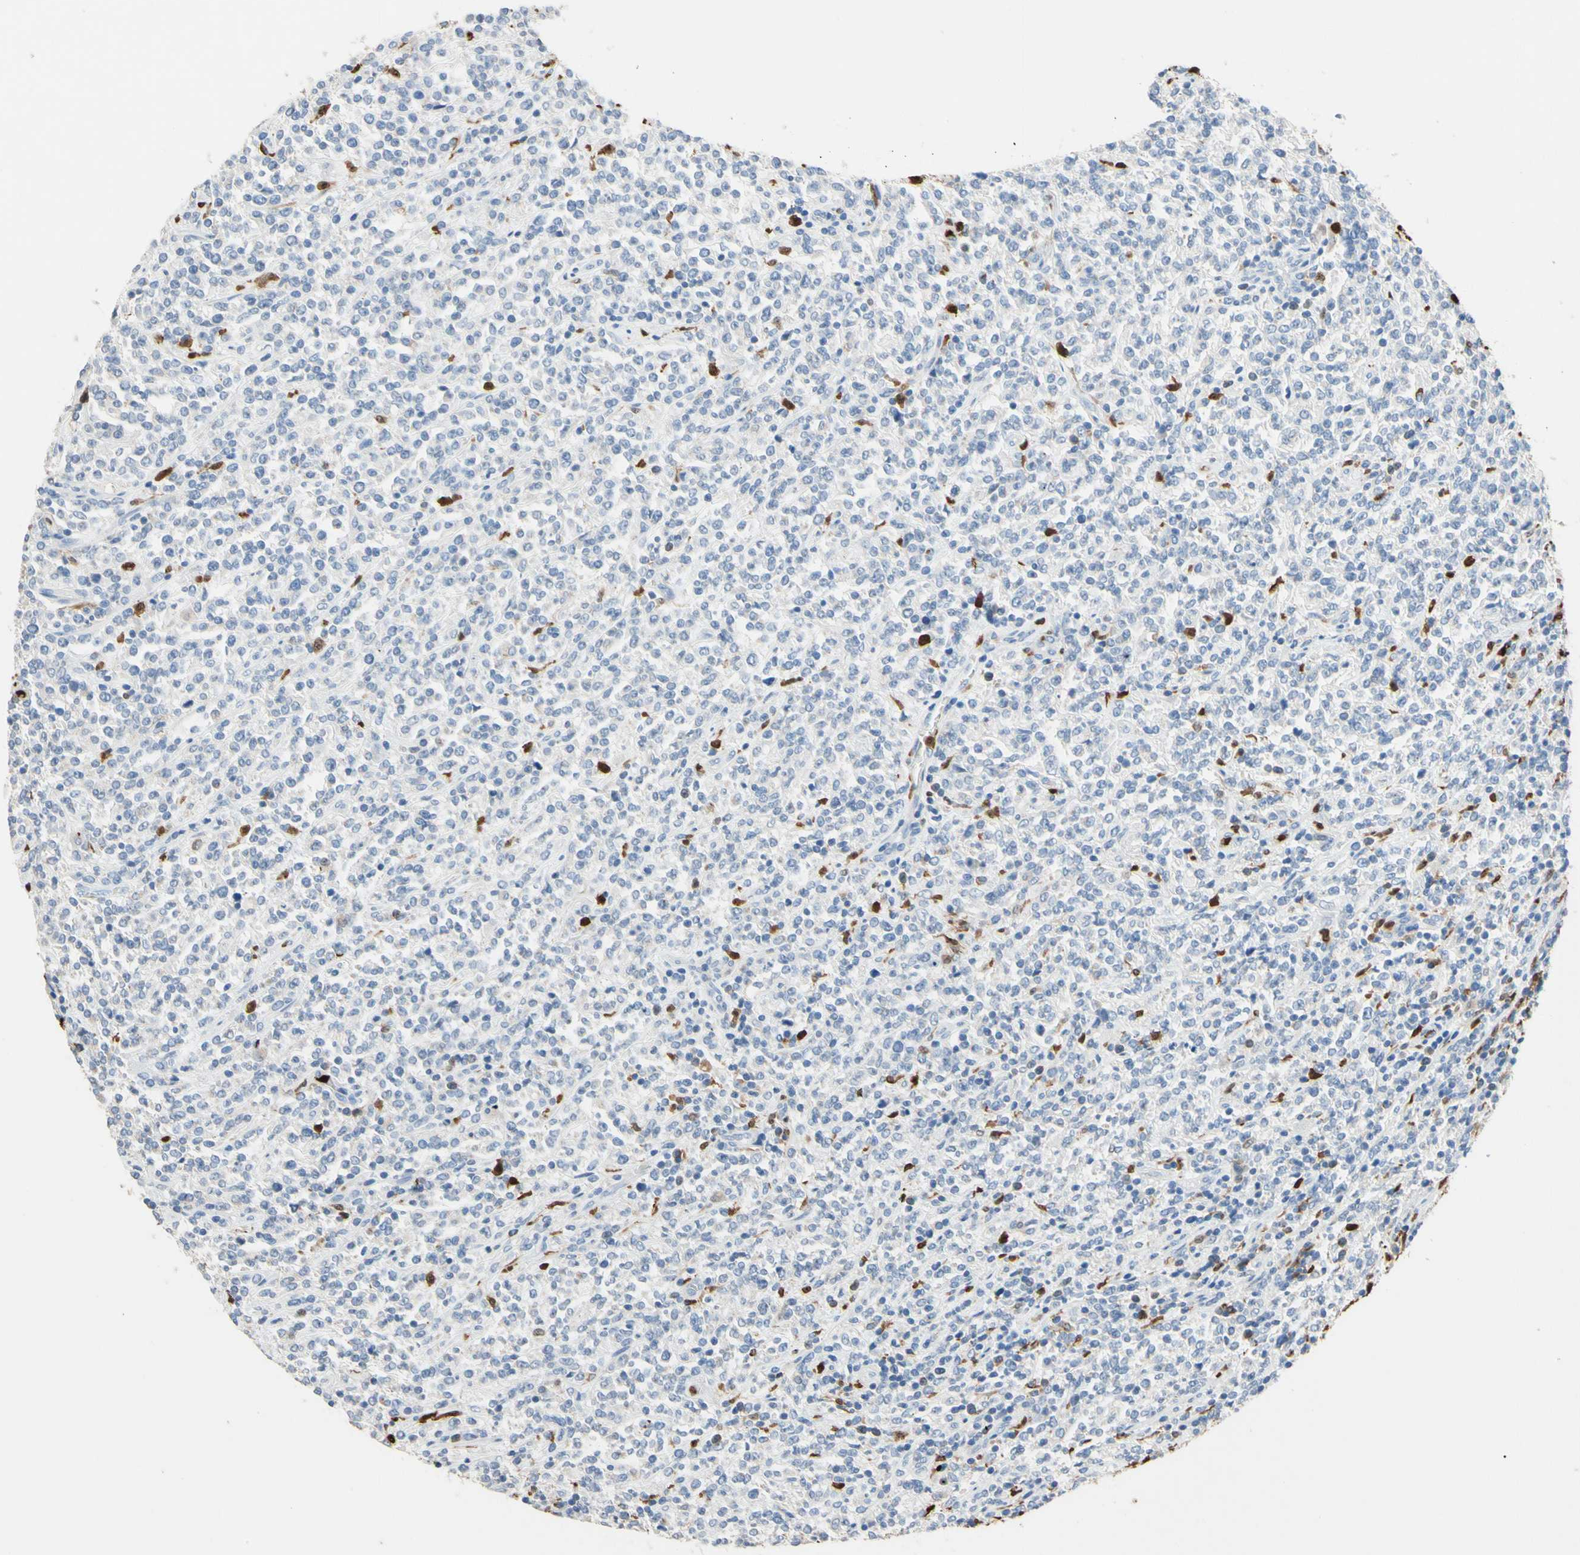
{"staining": {"intensity": "negative", "quantity": "none", "location": "none"}, "tissue": "lymphoma", "cell_type": "Tumor cells", "image_type": "cancer", "snomed": [{"axis": "morphology", "description": "Malignant lymphoma, non-Hodgkin's type, High grade"}, {"axis": "topography", "description": "Soft tissue"}], "caption": "Tumor cells show no significant positivity in lymphoma.", "gene": "NFKBIZ", "patient": {"sex": "male", "age": 18}}